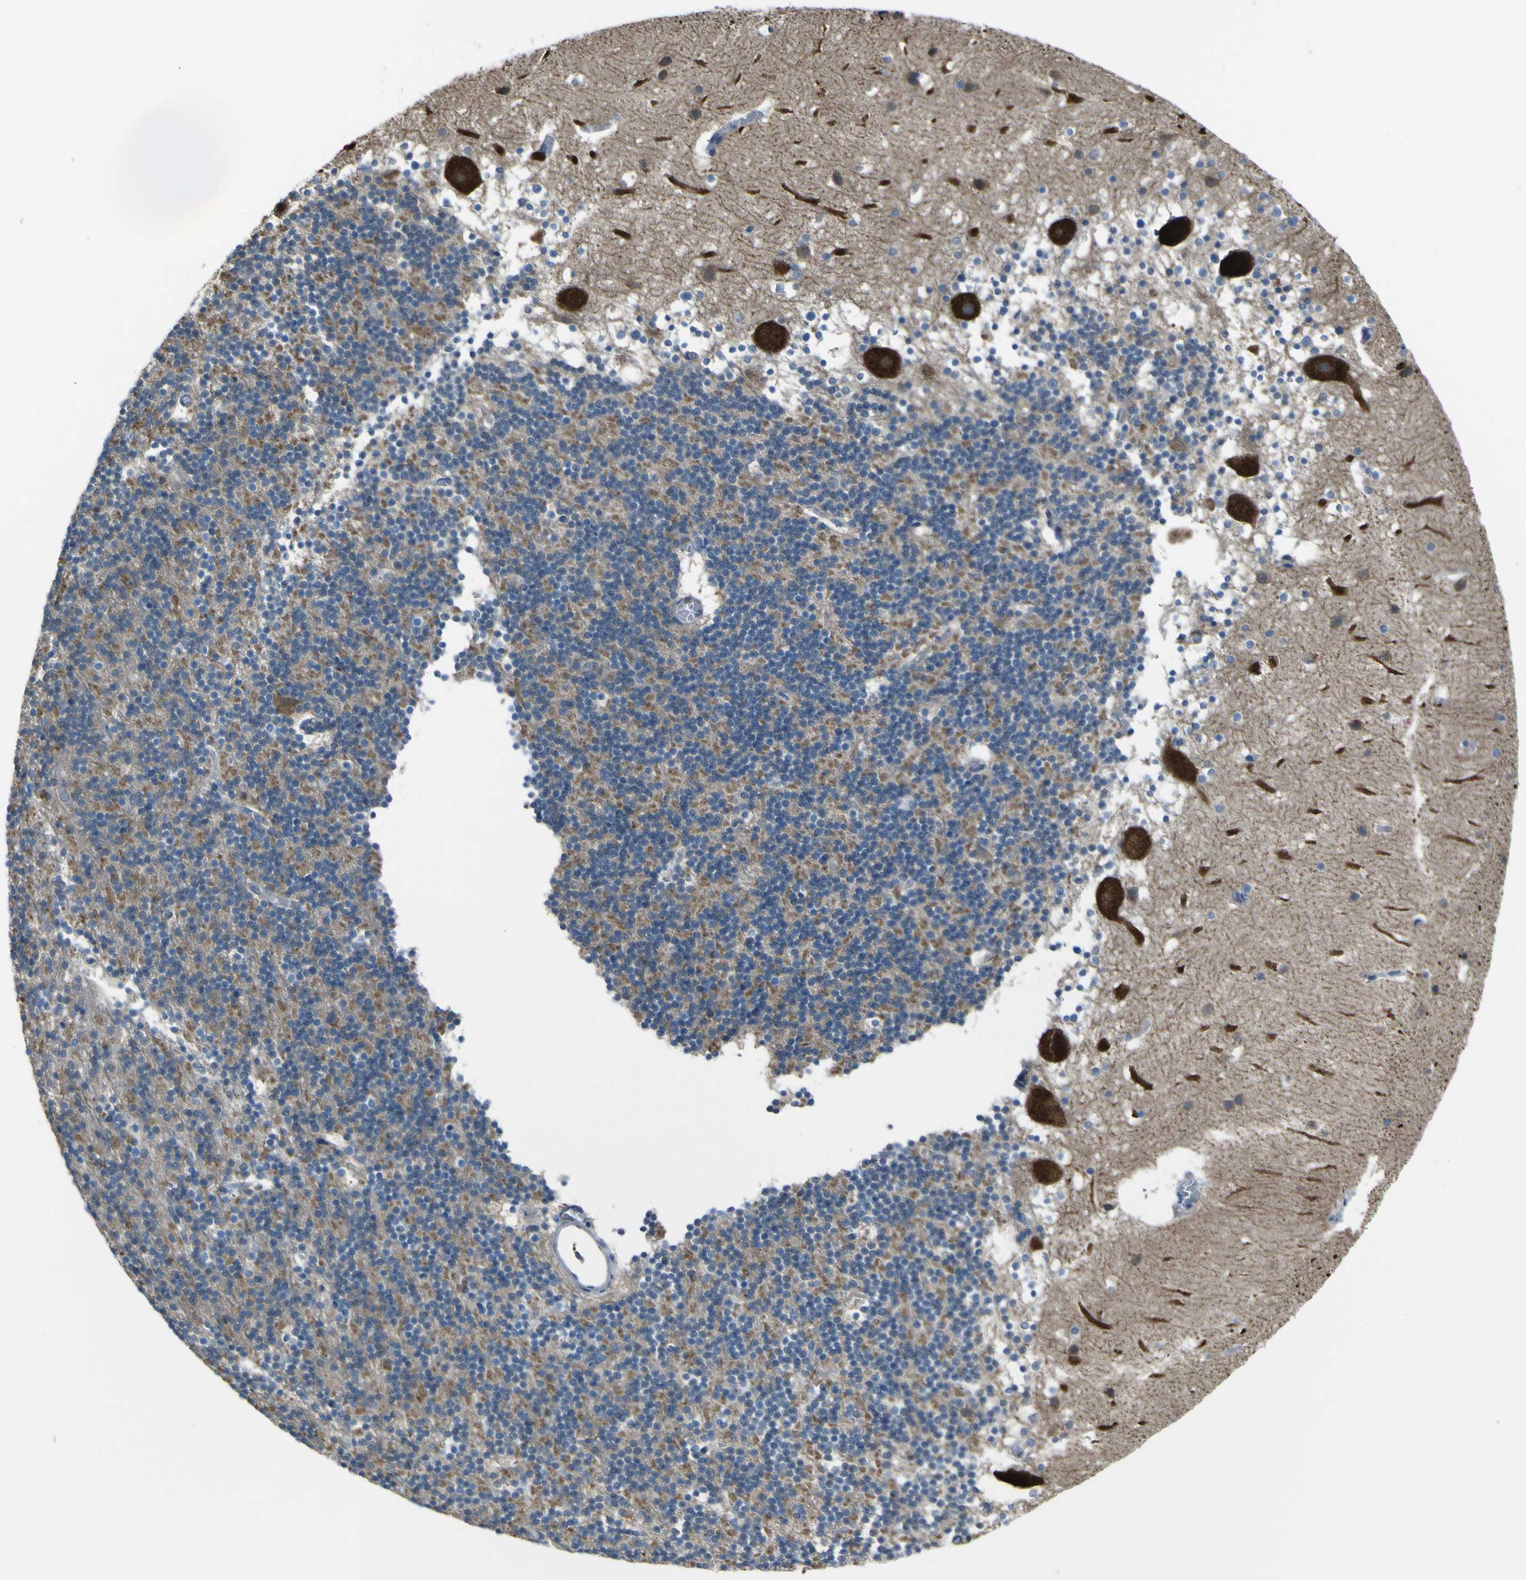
{"staining": {"intensity": "moderate", "quantity": "<25%", "location": "cytoplasmic/membranous"}, "tissue": "cerebellum", "cell_type": "Cells in granular layer", "image_type": "normal", "snomed": [{"axis": "morphology", "description": "Normal tissue, NOS"}, {"axis": "topography", "description": "Cerebellum"}], "caption": "An immunohistochemistry image of normal tissue is shown. Protein staining in brown highlights moderate cytoplasmic/membranous positivity in cerebellum within cells in granular layer. The staining is performed using DAB (3,3'-diaminobenzidine) brown chromogen to label protein expression. The nuclei are counter-stained blue using hematoxylin.", "gene": "STIM1", "patient": {"sex": "male", "age": 45}}